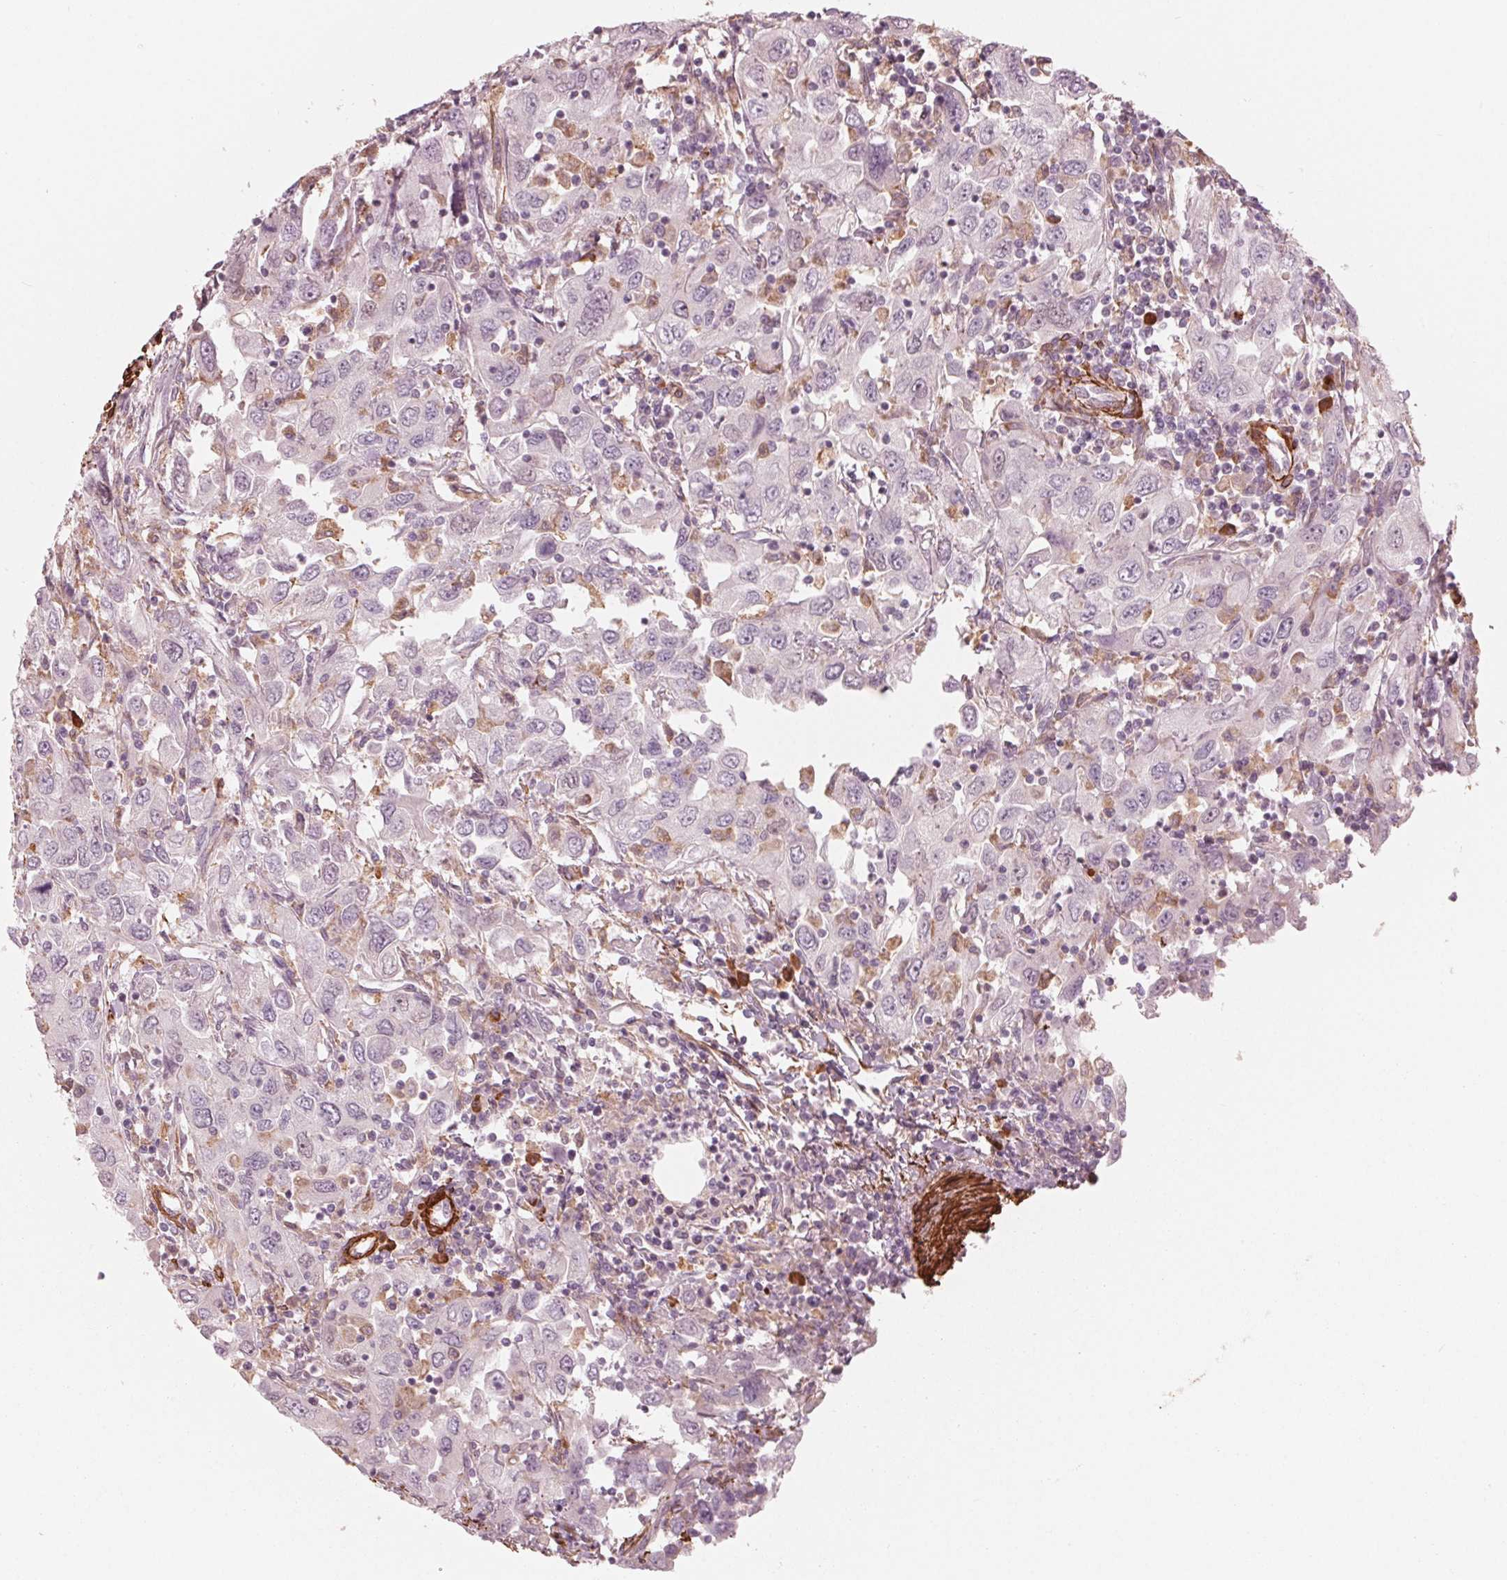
{"staining": {"intensity": "weak", "quantity": "<25%", "location": "cytoplasmic/membranous"}, "tissue": "urothelial cancer", "cell_type": "Tumor cells", "image_type": "cancer", "snomed": [{"axis": "morphology", "description": "Urothelial carcinoma, High grade"}, {"axis": "topography", "description": "Urinary bladder"}], "caption": "The histopathology image shows no significant positivity in tumor cells of urothelial cancer.", "gene": "MIER3", "patient": {"sex": "male", "age": 76}}